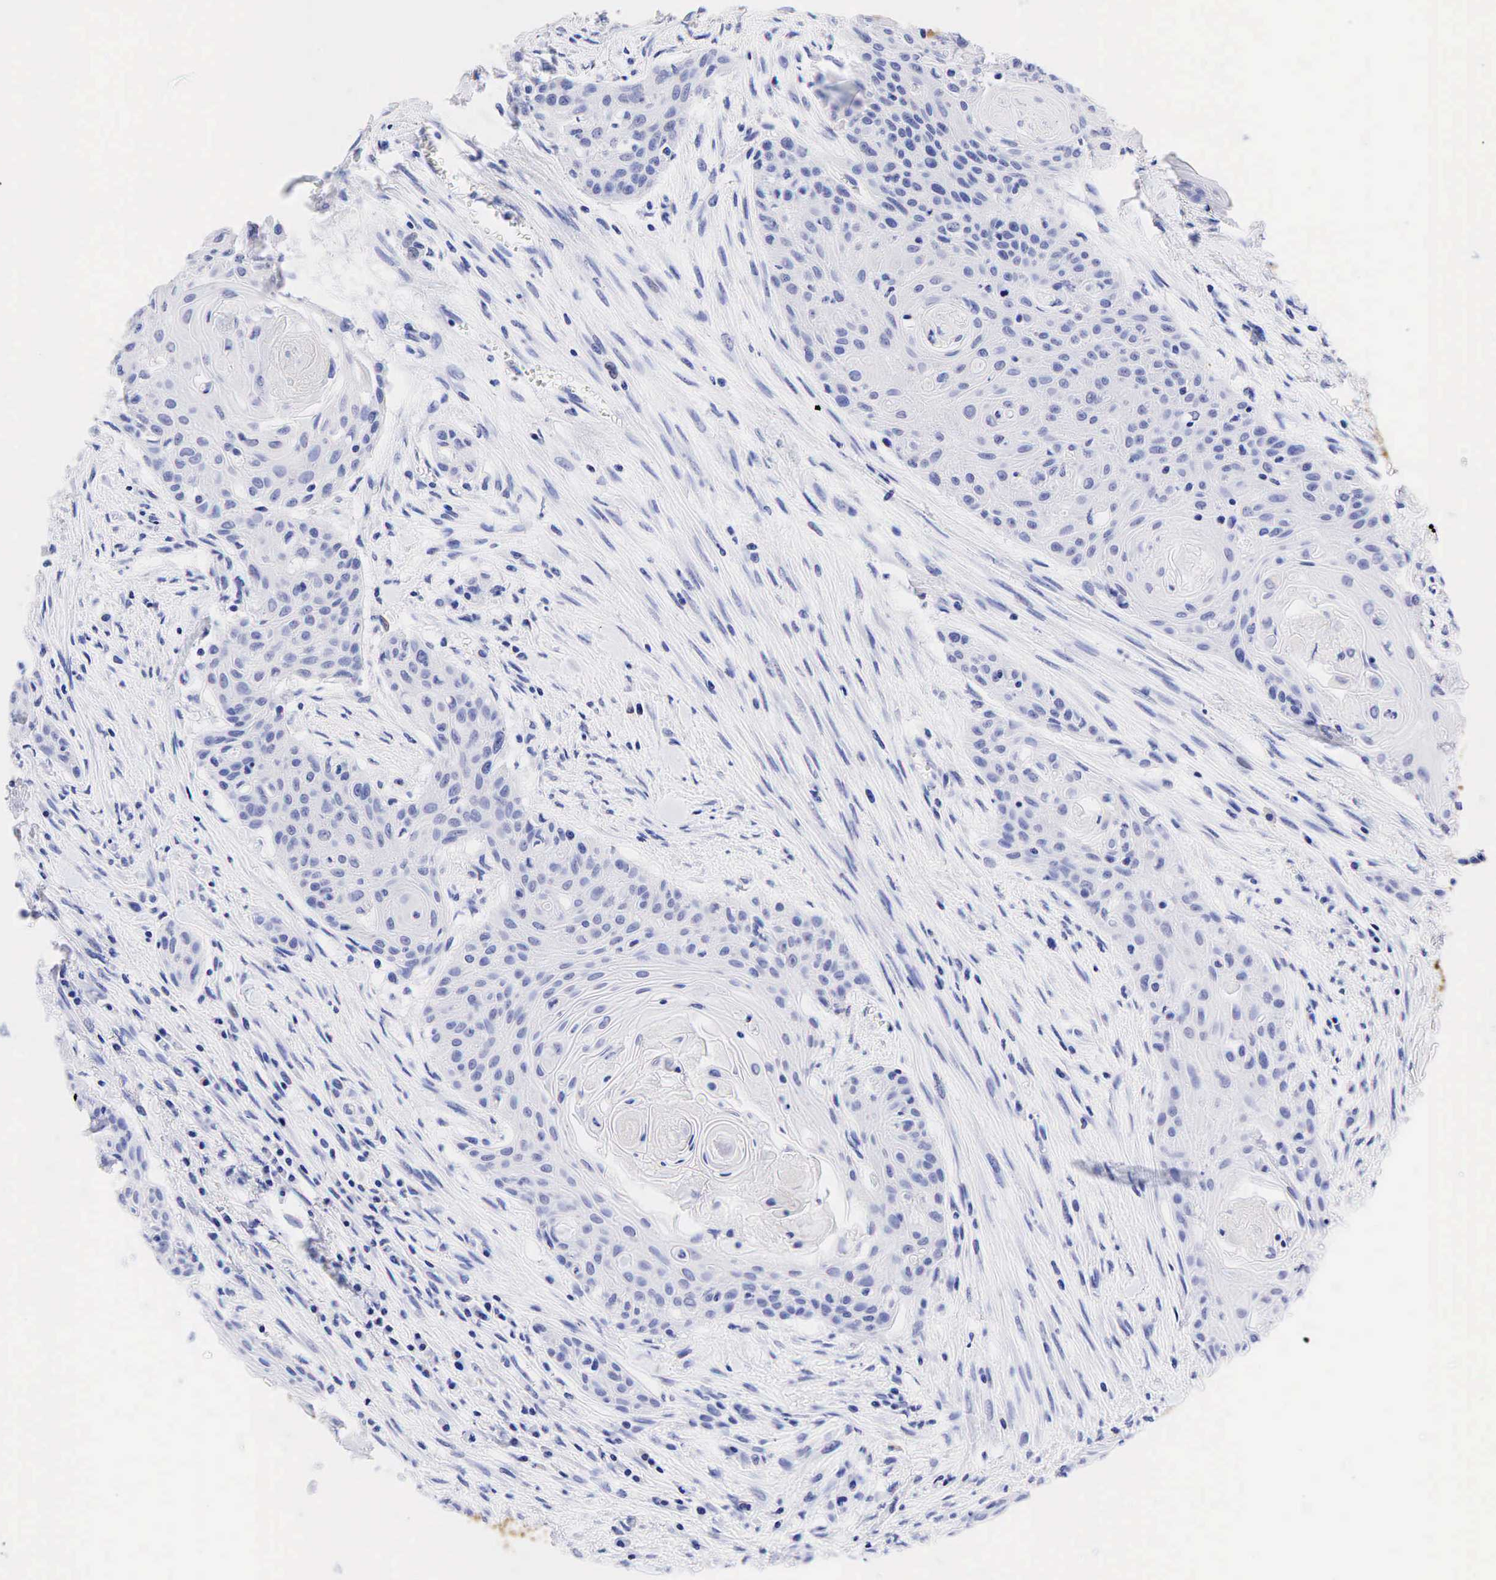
{"staining": {"intensity": "negative", "quantity": "none", "location": "none"}, "tissue": "head and neck cancer", "cell_type": "Tumor cells", "image_type": "cancer", "snomed": [{"axis": "morphology", "description": "Squamous cell carcinoma, NOS"}, {"axis": "morphology", "description": "Squamous cell carcinoma, metastatic, NOS"}, {"axis": "topography", "description": "Lymph node"}, {"axis": "topography", "description": "Salivary gland"}, {"axis": "topography", "description": "Head-Neck"}], "caption": "This is an immunohistochemistry (IHC) photomicrograph of human head and neck cancer. There is no staining in tumor cells.", "gene": "KRT18", "patient": {"sex": "female", "age": 74}}